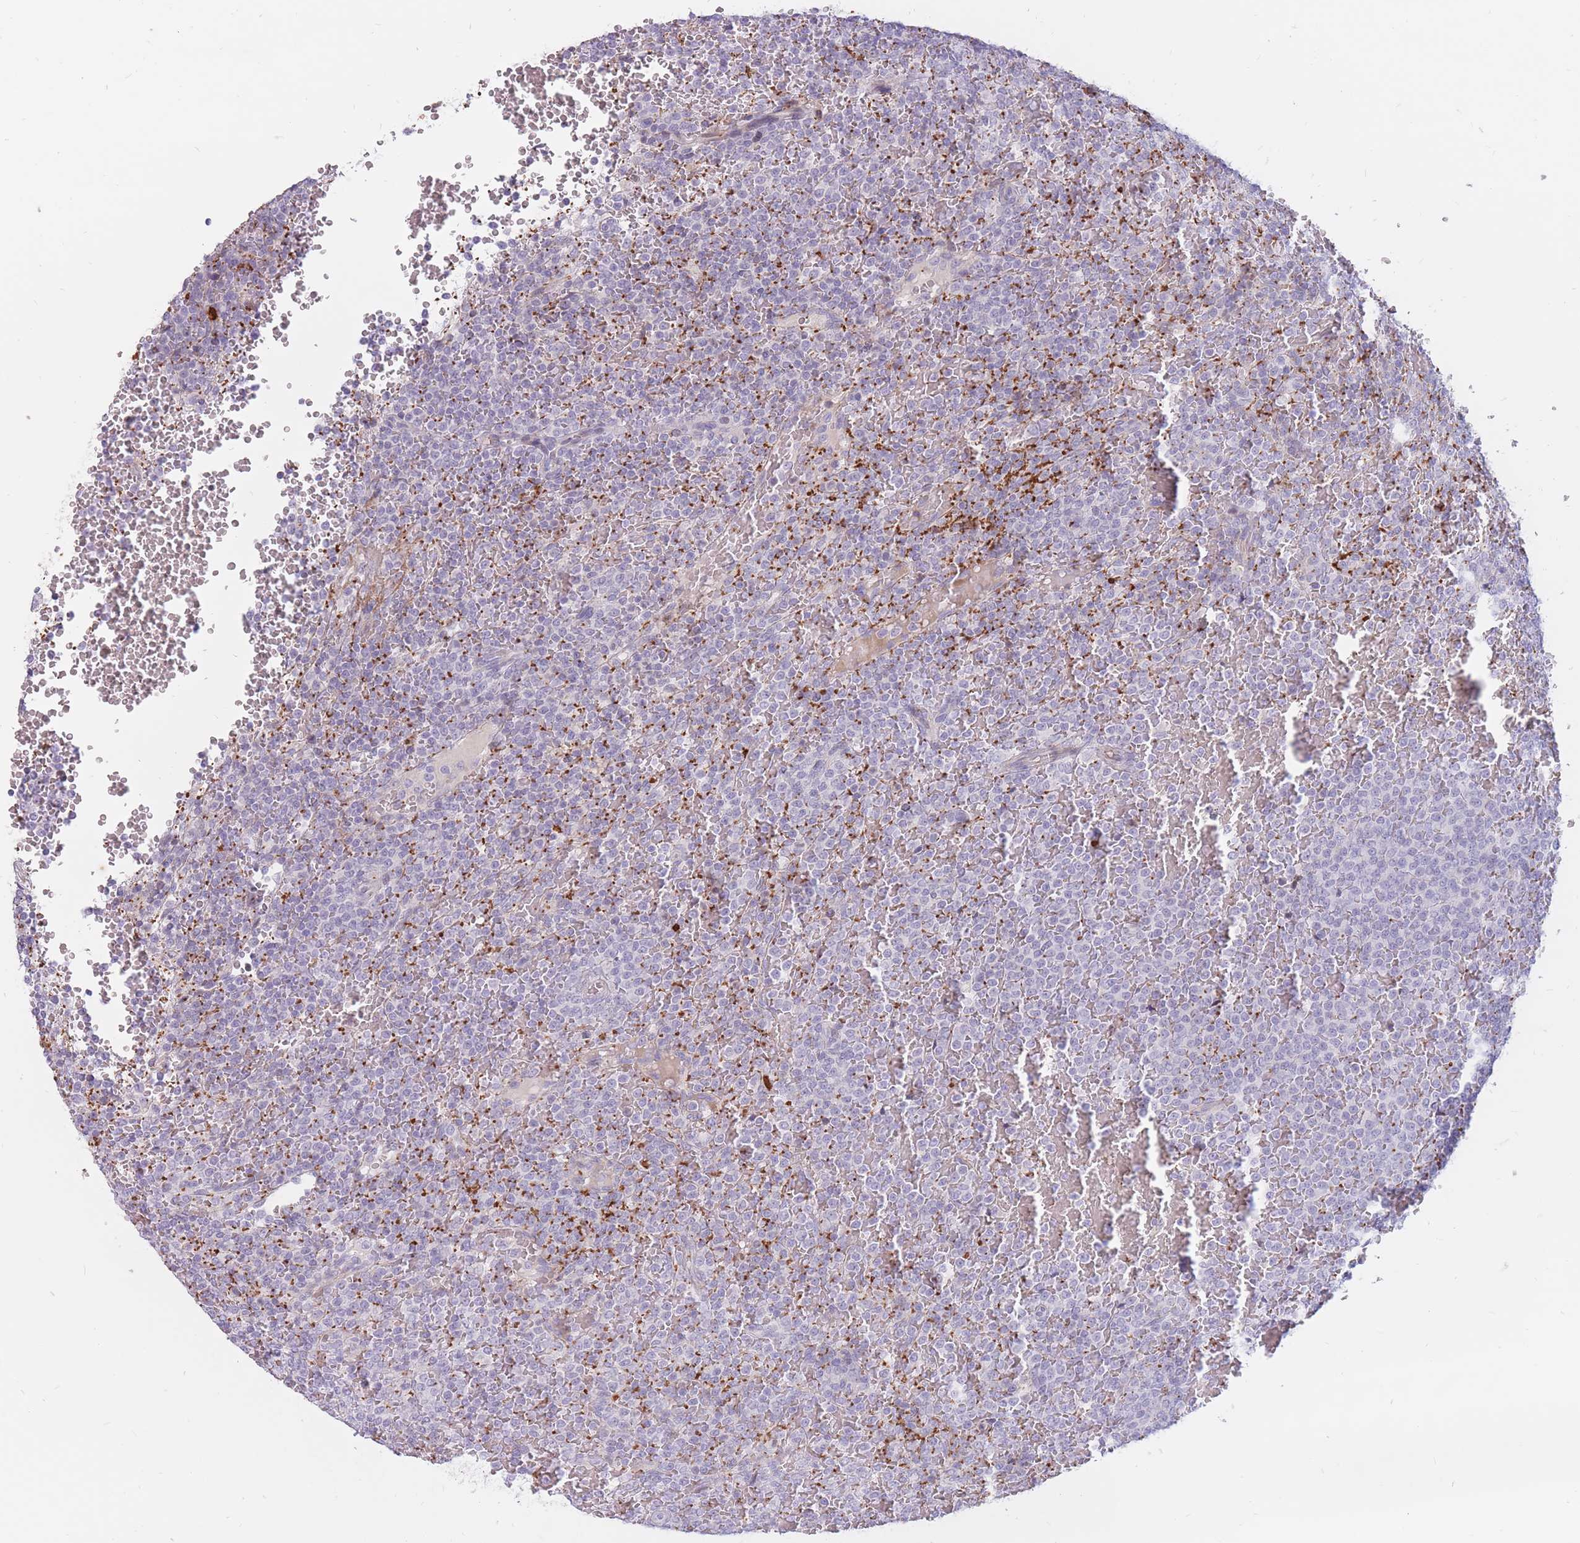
{"staining": {"intensity": "negative", "quantity": "none", "location": "none"}, "tissue": "lymphoma", "cell_type": "Tumor cells", "image_type": "cancer", "snomed": [{"axis": "morphology", "description": "Malignant lymphoma, non-Hodgkin's type, Low grade"}, {"axis": "topography", "description": "Spleen"}], "caption": "Histopathology image shows no protein positivity in tumor cells of malignant lymphoma, non-Hodgkin's type (low-grade) tissue.", "gene": "PTGDR", "patient": {"sex": "male", "age": 60}}